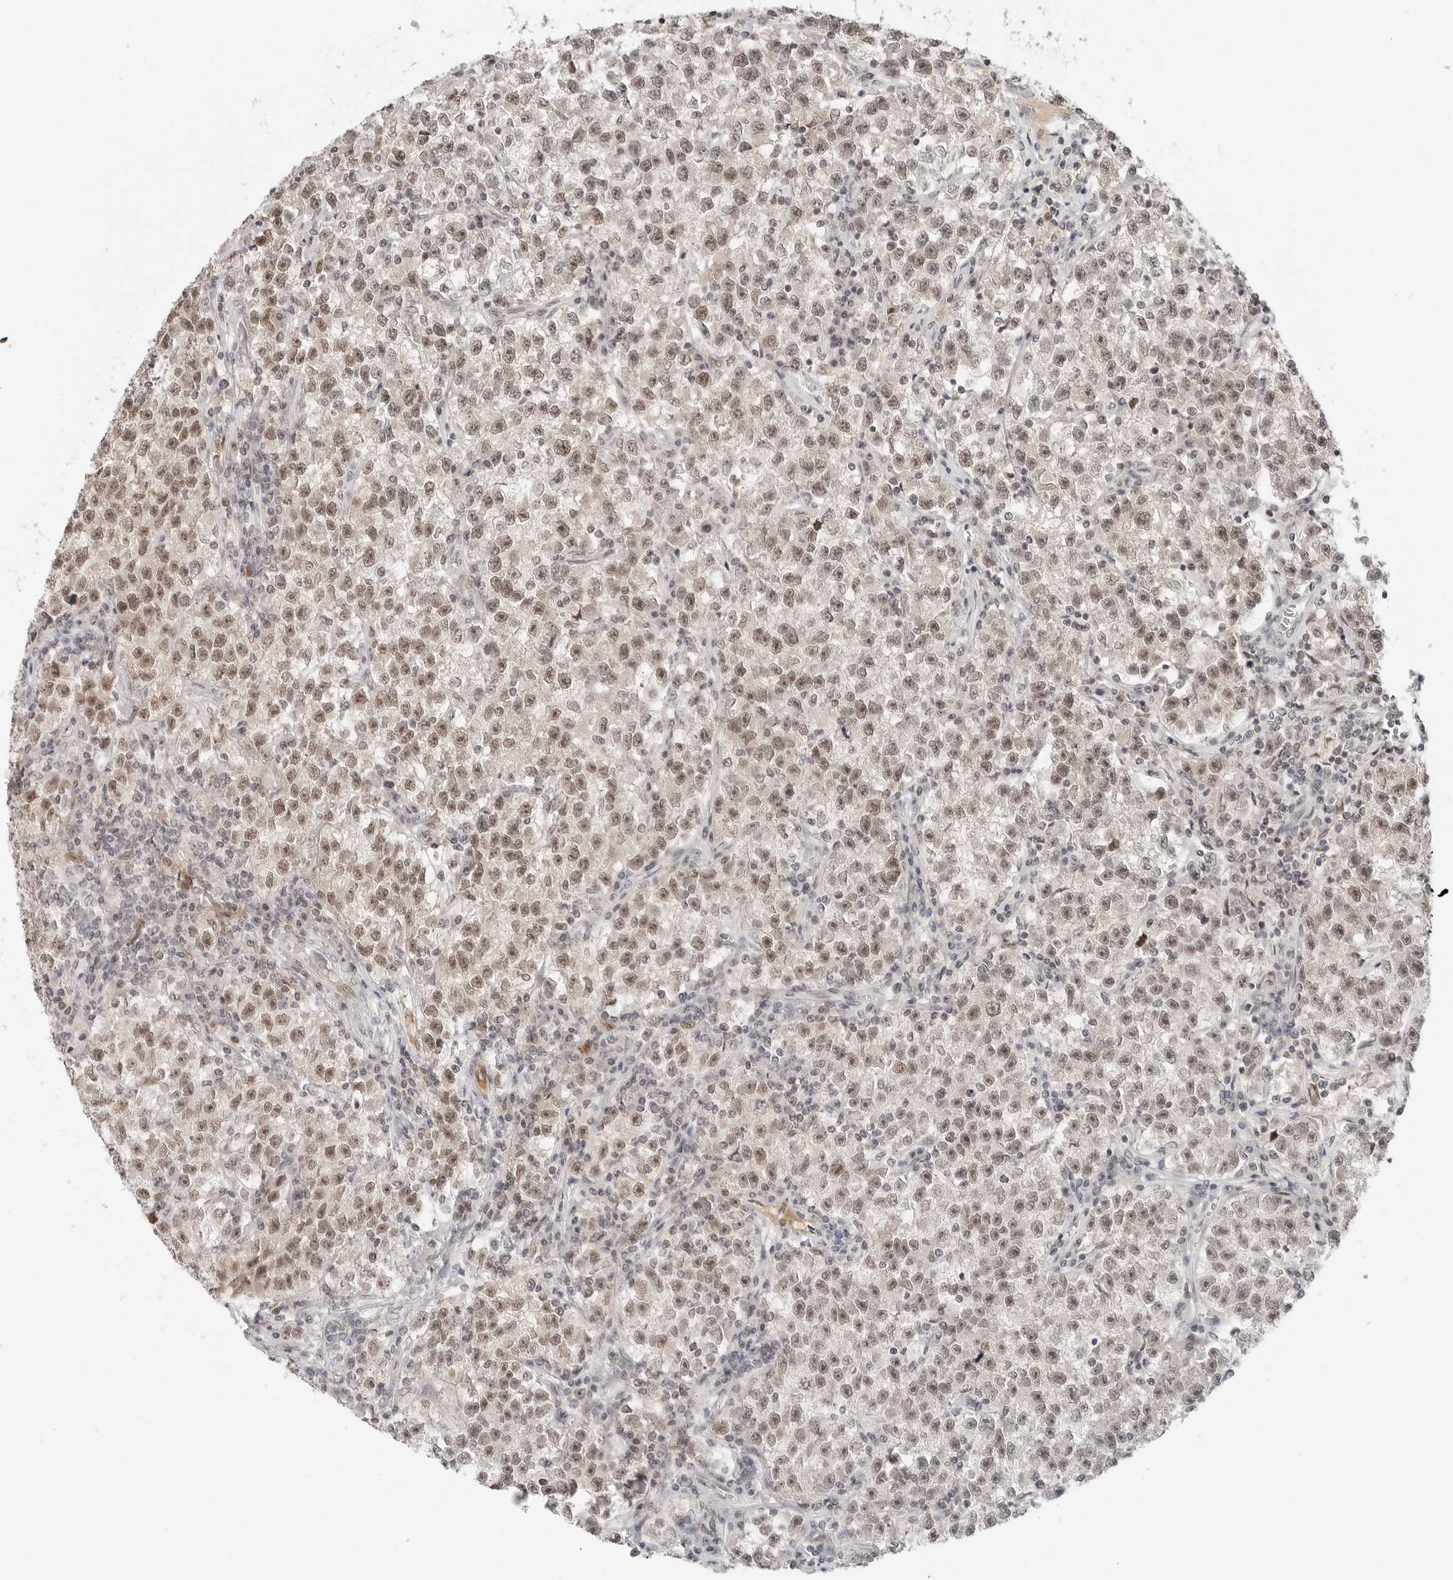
{"staining": {"intensity": "moderate", "quantity": ">75%", "location": "nuclear"}, "tissue": "testis cancer", "cell_type": "Tumor cells", "image_type": "cancer", "snomed": [{"axis": "morphology", "description": "Seminoma, NOS"}, {"axis": "topography", "description": "Testis"}], "caption": "Protein expression analysis of testis cancer reveals moderate nuclear staining in about >75% of tumor cells.", "gene": "TSEN2", "patient": {"sex": "male", "age": 22}}